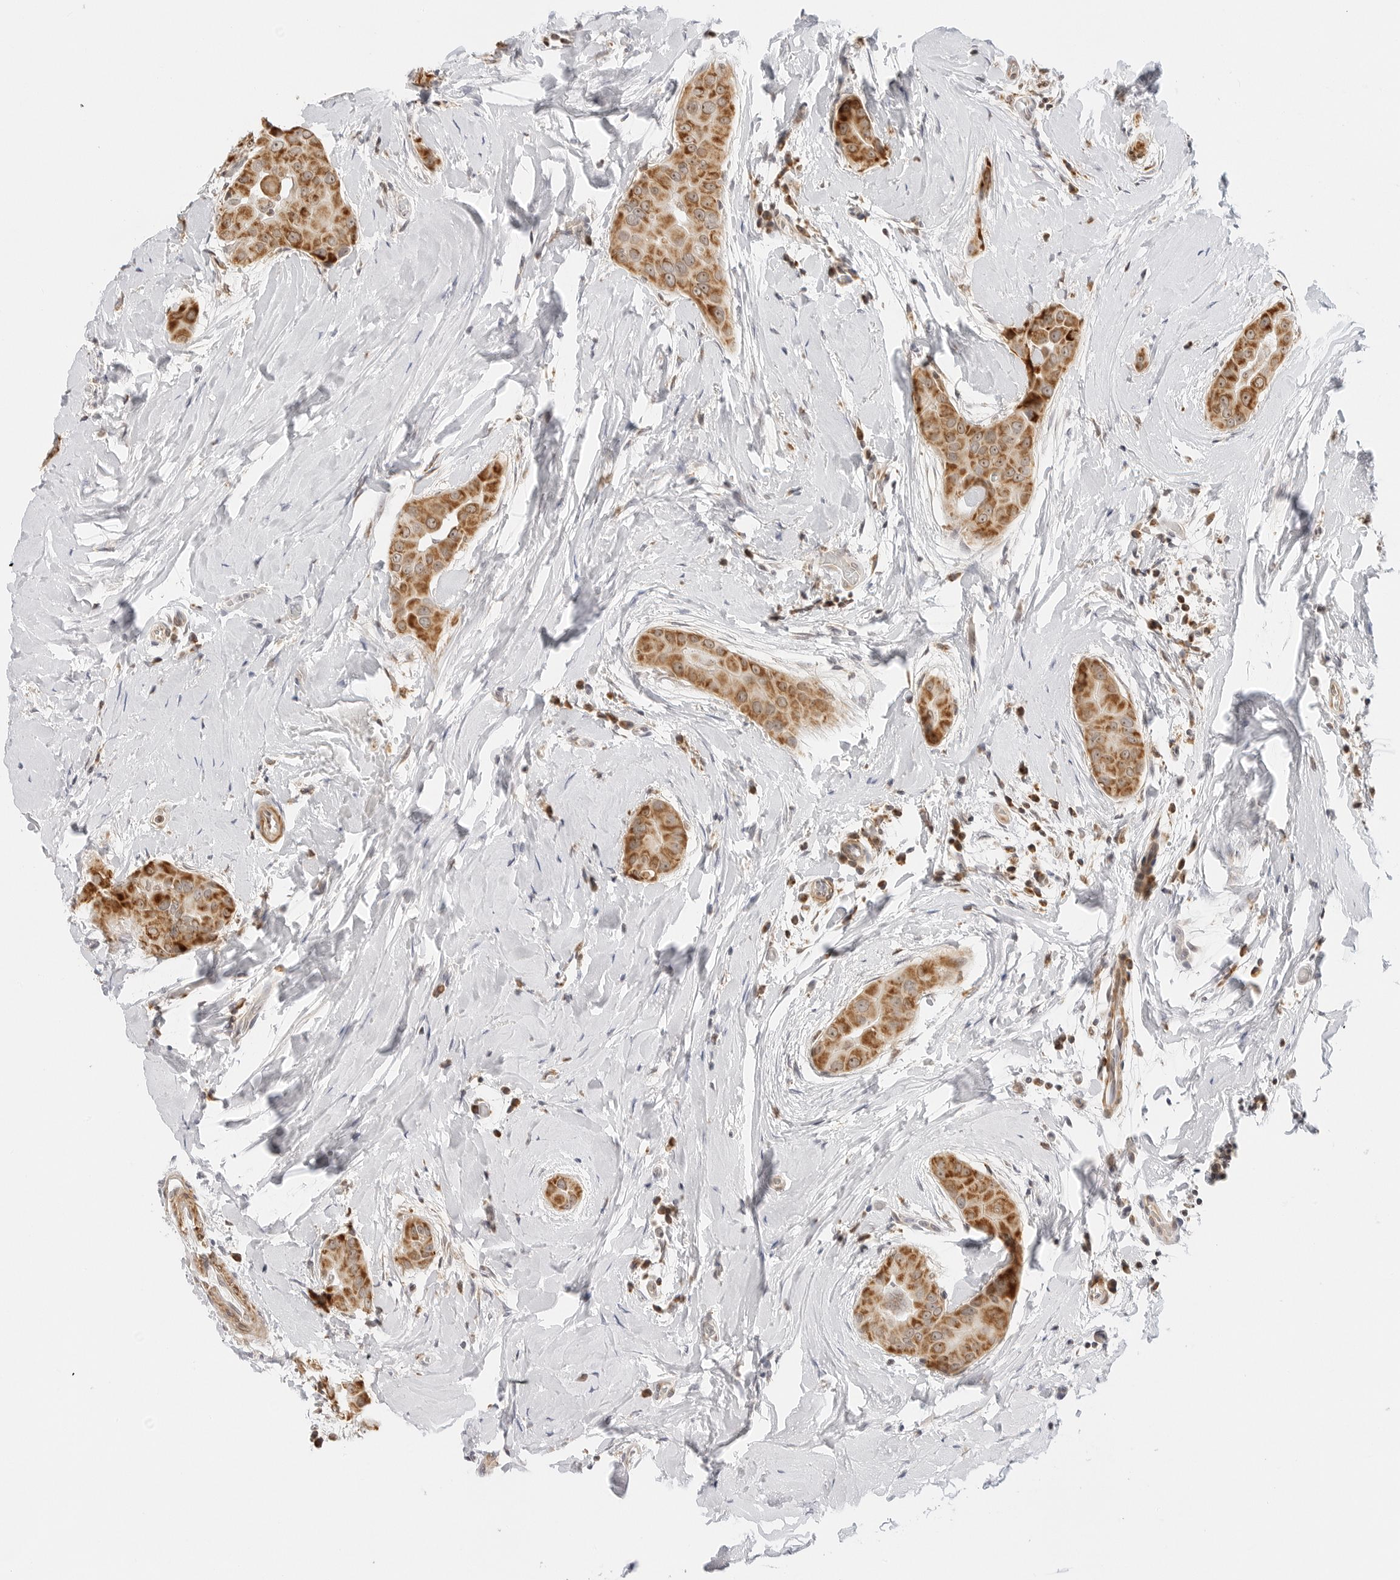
{"staining": {"intensity": "strong", "quantity": ">75%", "location": "cytoplasmic/membranous"}, "tissue": "thyroid cancer", "cell_type": "Tumor cells", "image_type": "cancer", "snomed": [{"axis": "morphology", "description": "Papillary adenocarcinoma, NOS"}, {"axis": "topography", "description": "Thyroid gland"}], "caption": "IHC (DAB) staining of human thyroid cancer (papillary adenocarcinoma) displays strong cytoplasmic/membranous protein expression in about >75% of tumor cells. The protein of interest is stained brown, and the nuclei are stained in blue (DAB IHC with brightfield microscopy, high magnification).", "gene": "GORAB", "patient": {"sex": "male", "age": 33}}